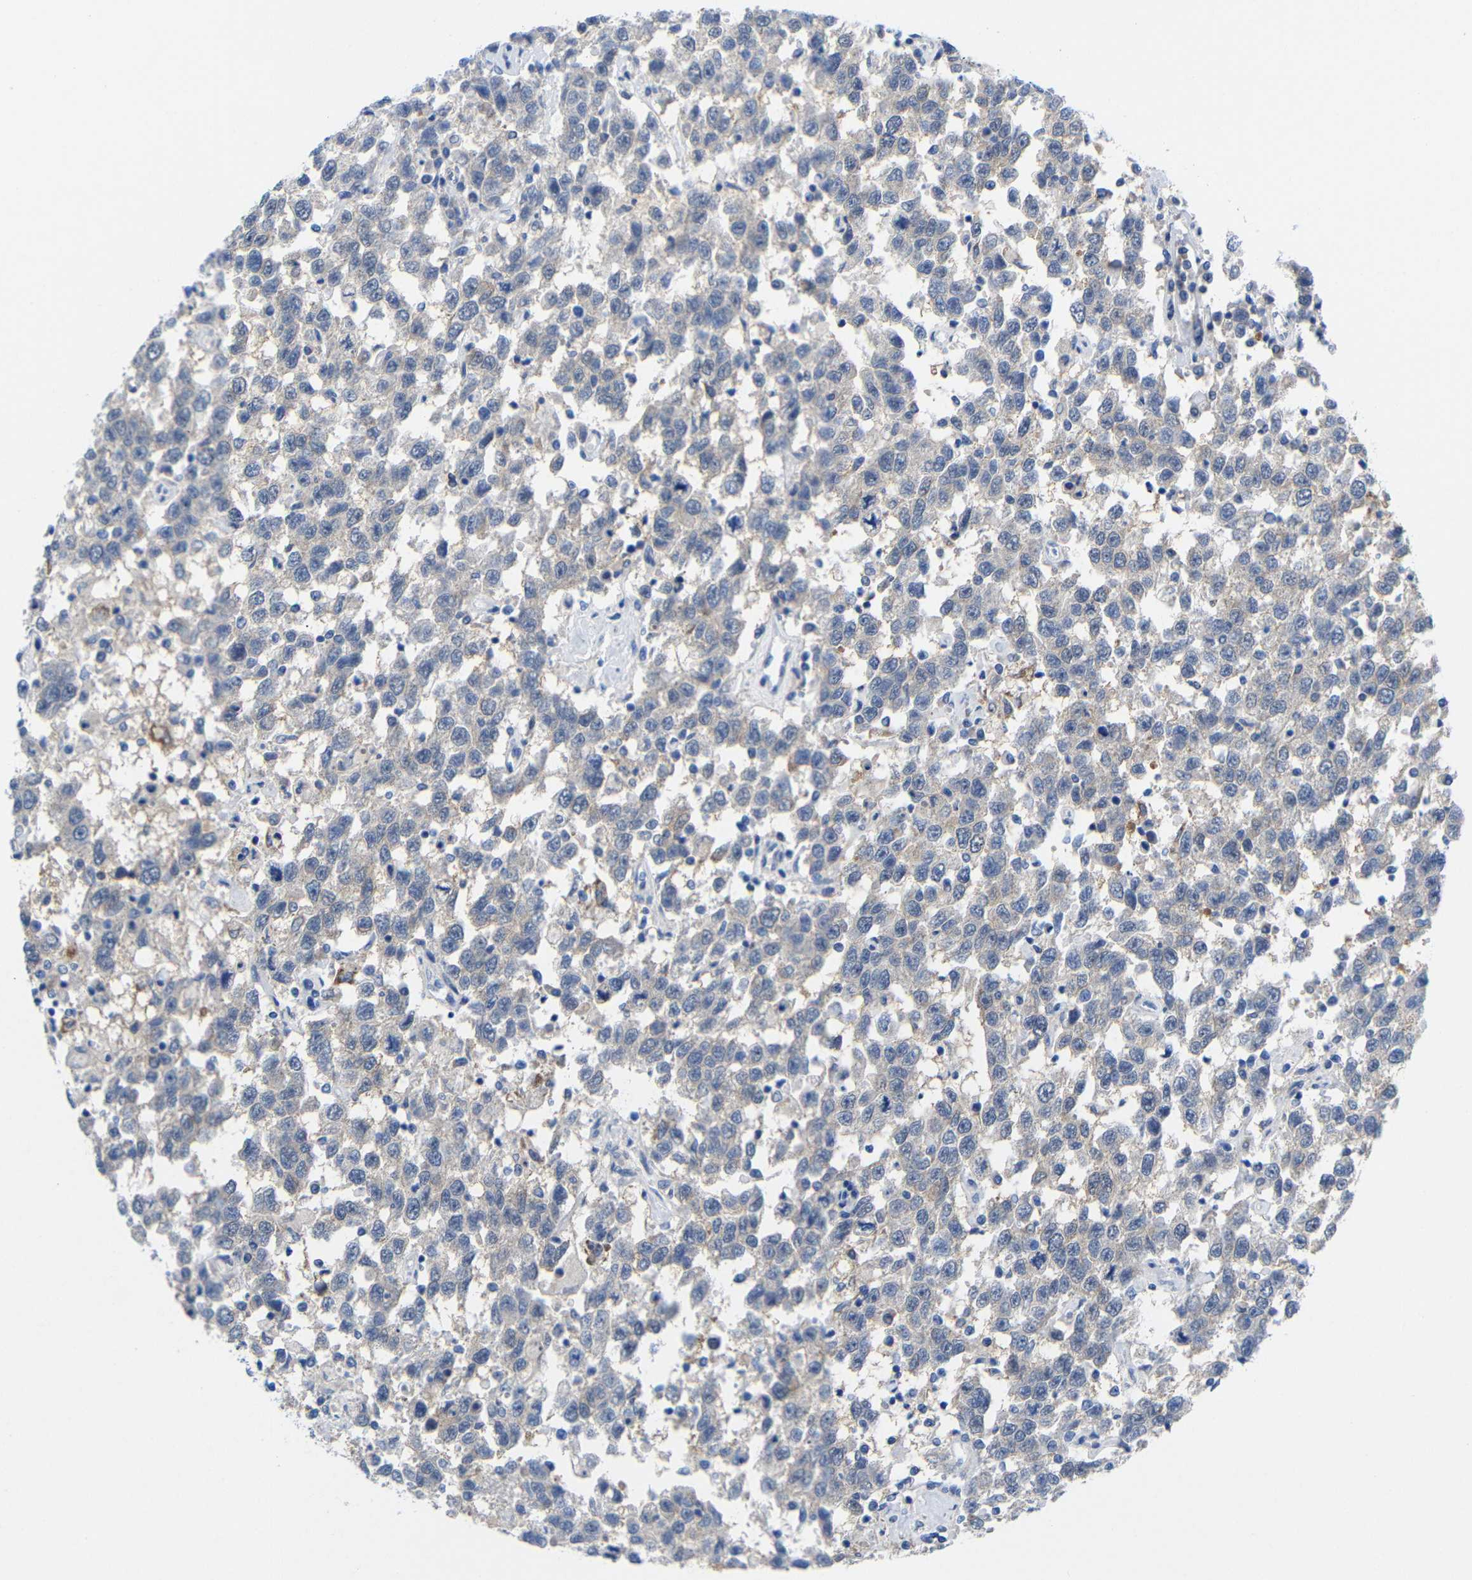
{"staining": {"intensity": "negative", "quantity": "none", "location": "none"}, "tissue": "testis cancer", "cell_type": "Tumor cells", "image_type": "cancer", "snomed": [{"axis": "morphology", "description": "Seminoma, NOS"}, {"axis": "topography", "description": "Testis"}], "caption": "IHC of human seminoma (testis) displays no expression in tumor cells.", "gene": "PEBP1", "patient": {"sex": "male", "age": 41}}